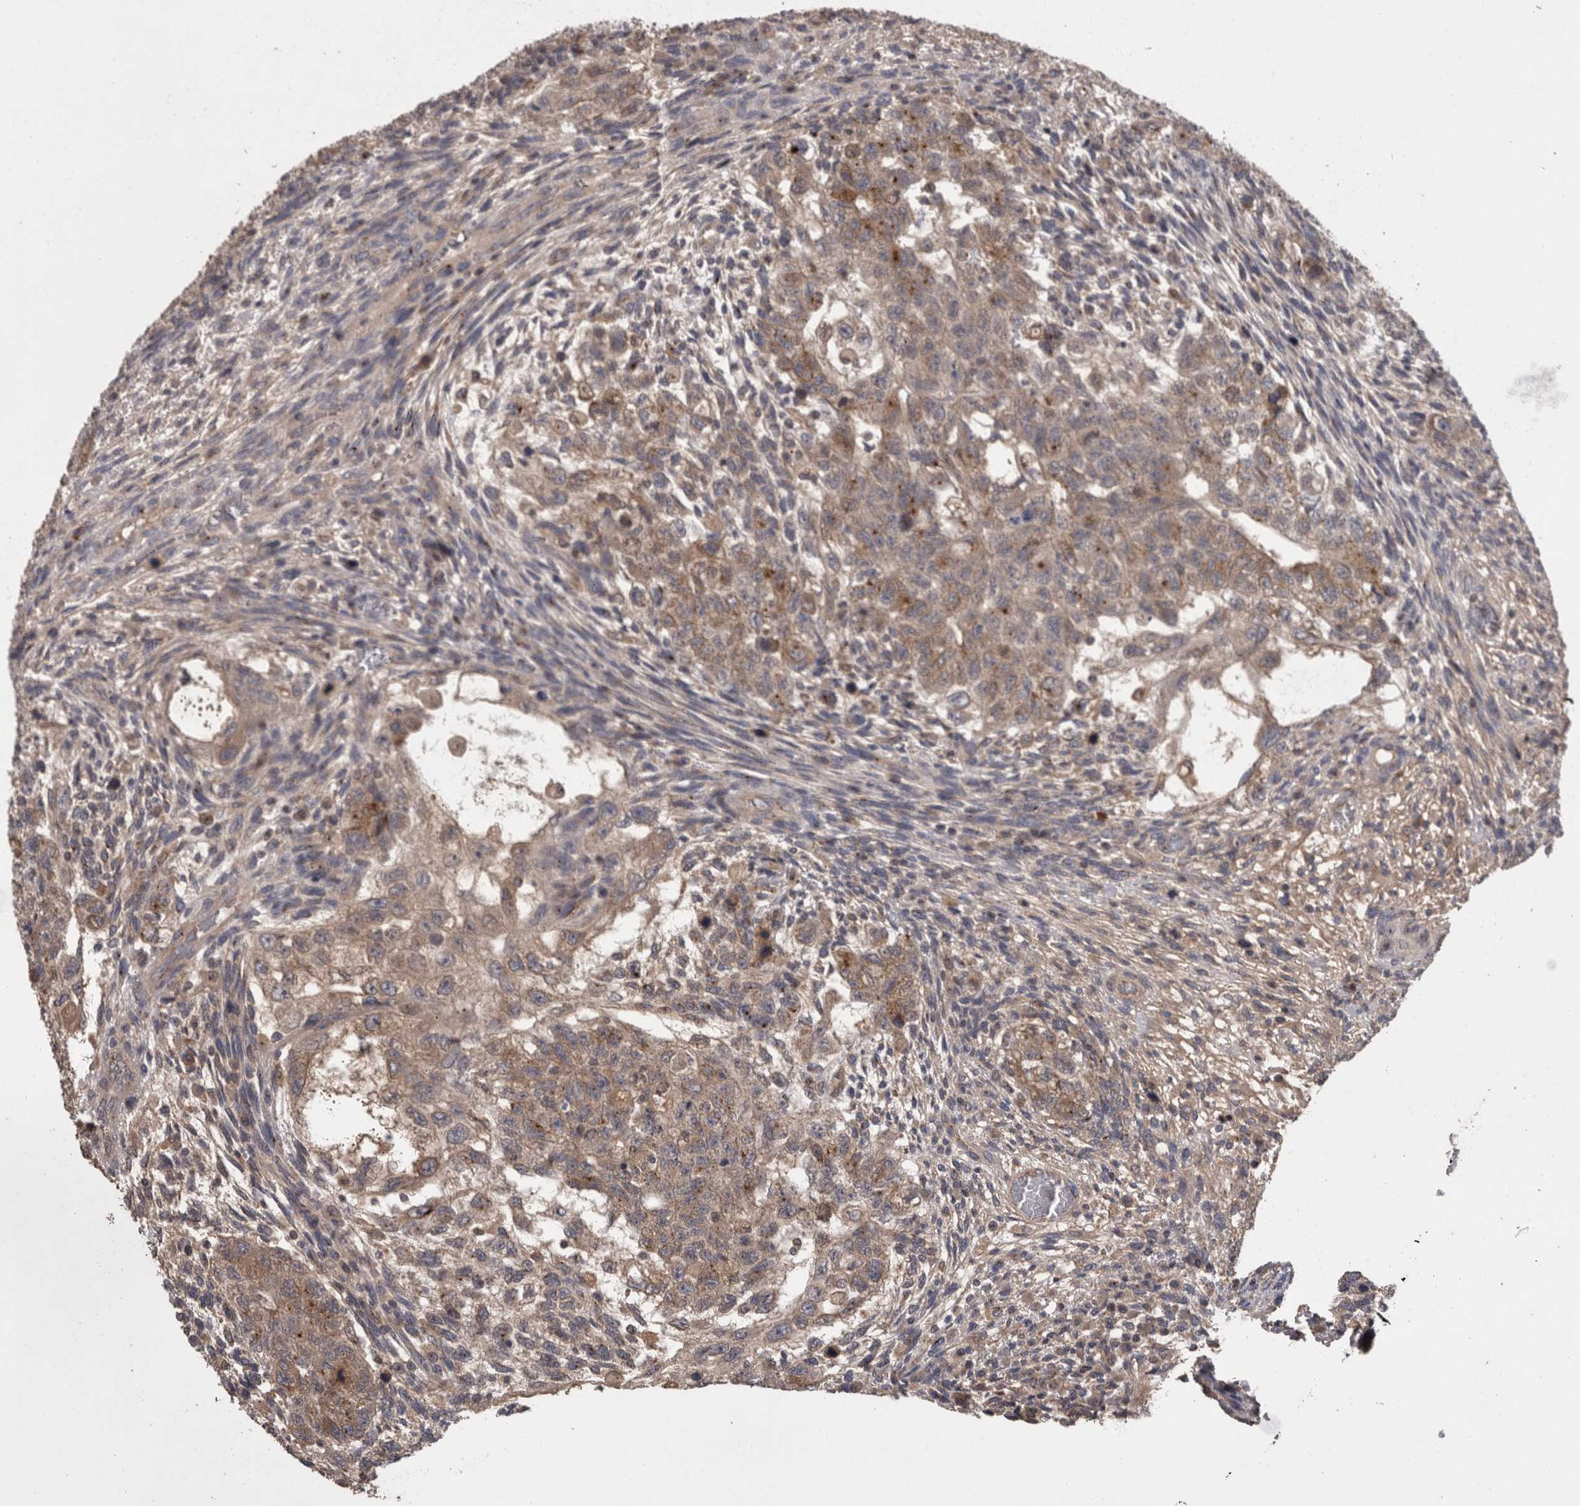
{"staining": {"intensity": "weak", "quantity": ">75%", "location": "cytoplasmic/membranous"}, "tissue": "testis cancer", "cell_type": "Tumor cells", "image_type": "cancer", "snomed": [{"axis": "morphology", "description": "Normal tissue, NOS"}, {"axis": "morphology", "description": "Carcinoma, Embryonal, NOS"}, {"axis": "topography", "description": "Testis"}], "caption": "This is an image of IHC staining of testis cancer (embryonal carcinoma), which shows weak positivity in the cytoplasmic/membranous of tumor cells.", "gene": "PCM1", "patient": {"sex": "male", "age": 36}}